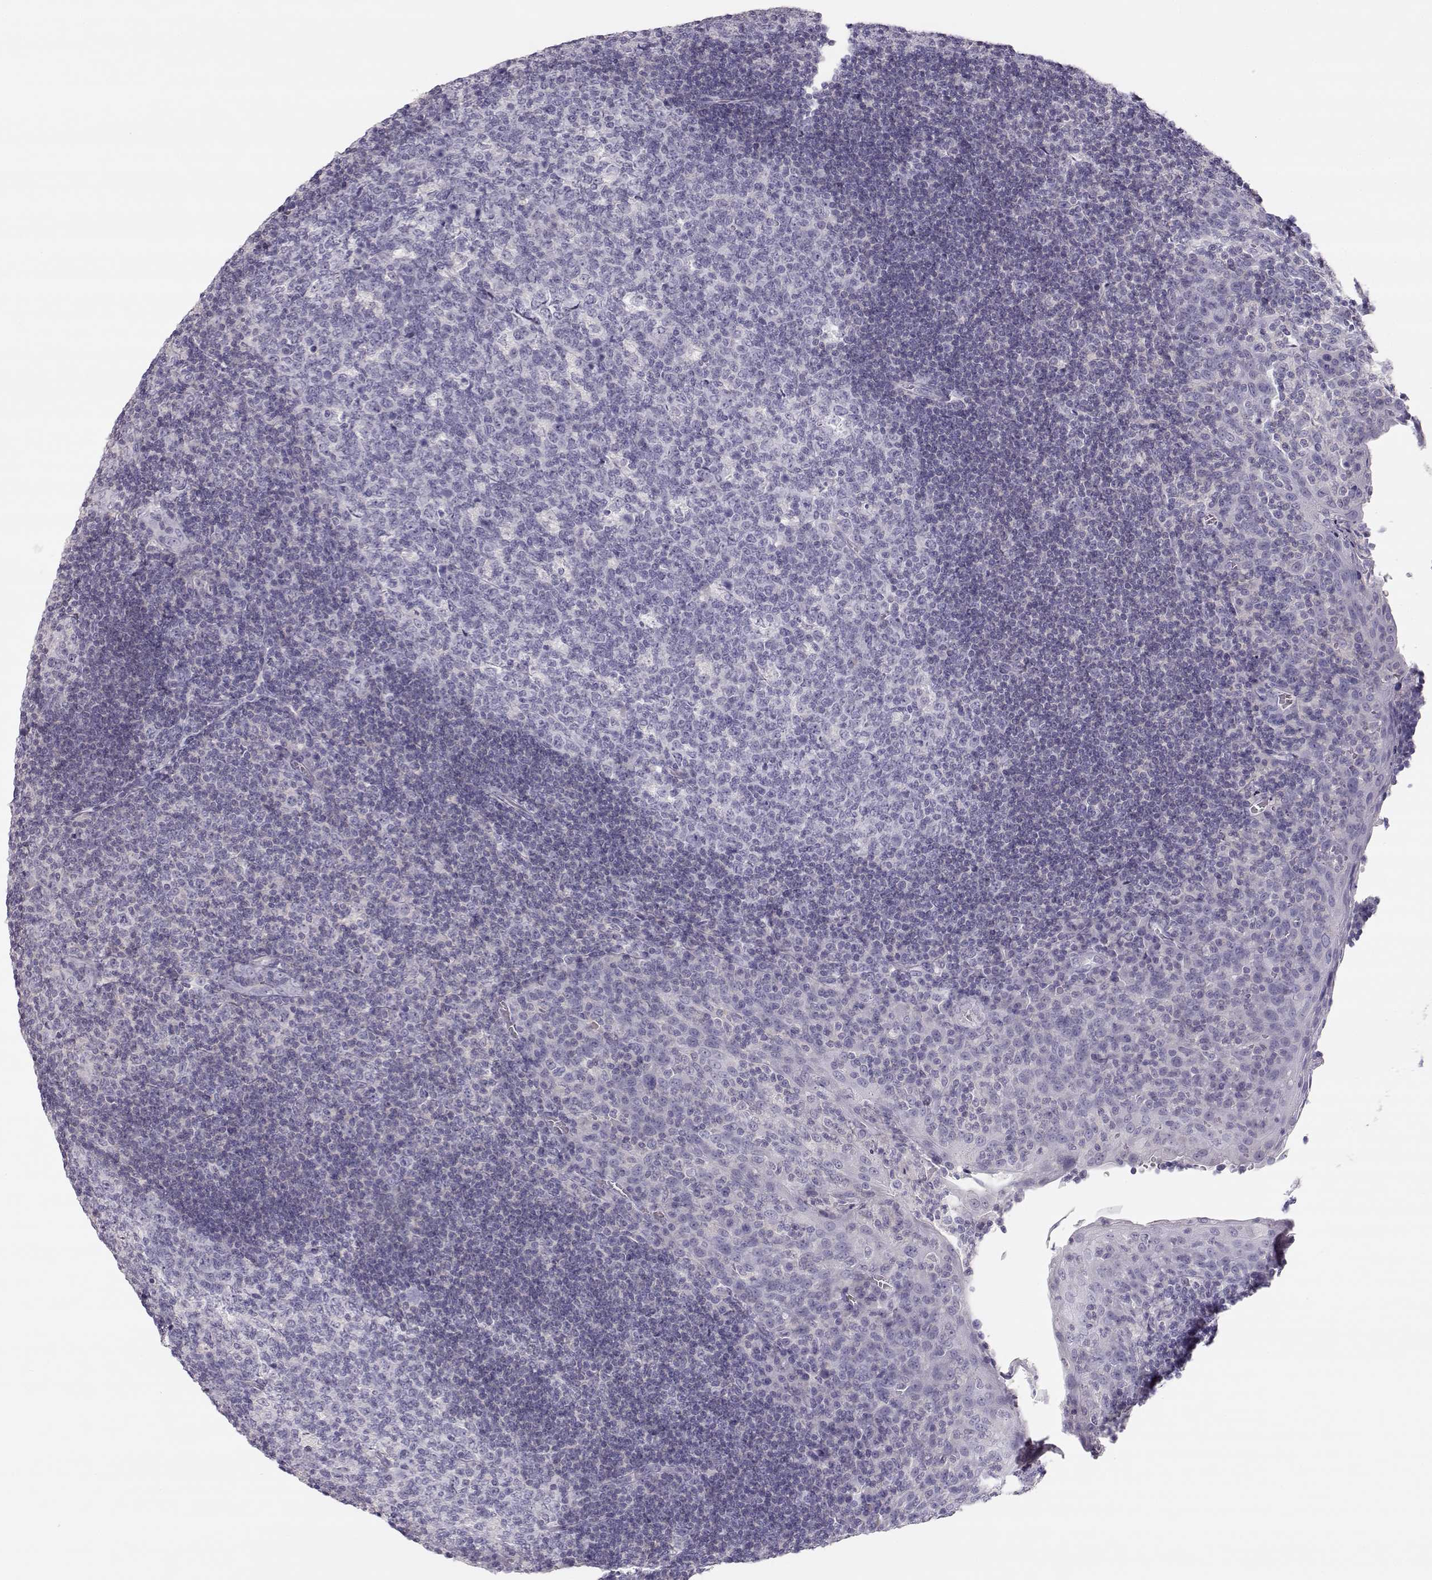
{"staining": {"intensity": "negative", "quantity": "none", "location": "none"}, "tissue": "tonsil", "cell_type": "Germinal center cells", "image_type": "normal", "snomed": [{"axis": "morphology", "description": "Normal tissue, NOS"}, {"axis": "topography", "description": "Tonsil"}], "caption": "Immunohistochemistry micrograph of benign human tonsil stained for a protein (brown), which shows no positivity in germinal center cells.", "gene": "LEPR", "patient": {"sex": "male", "age": 17}}